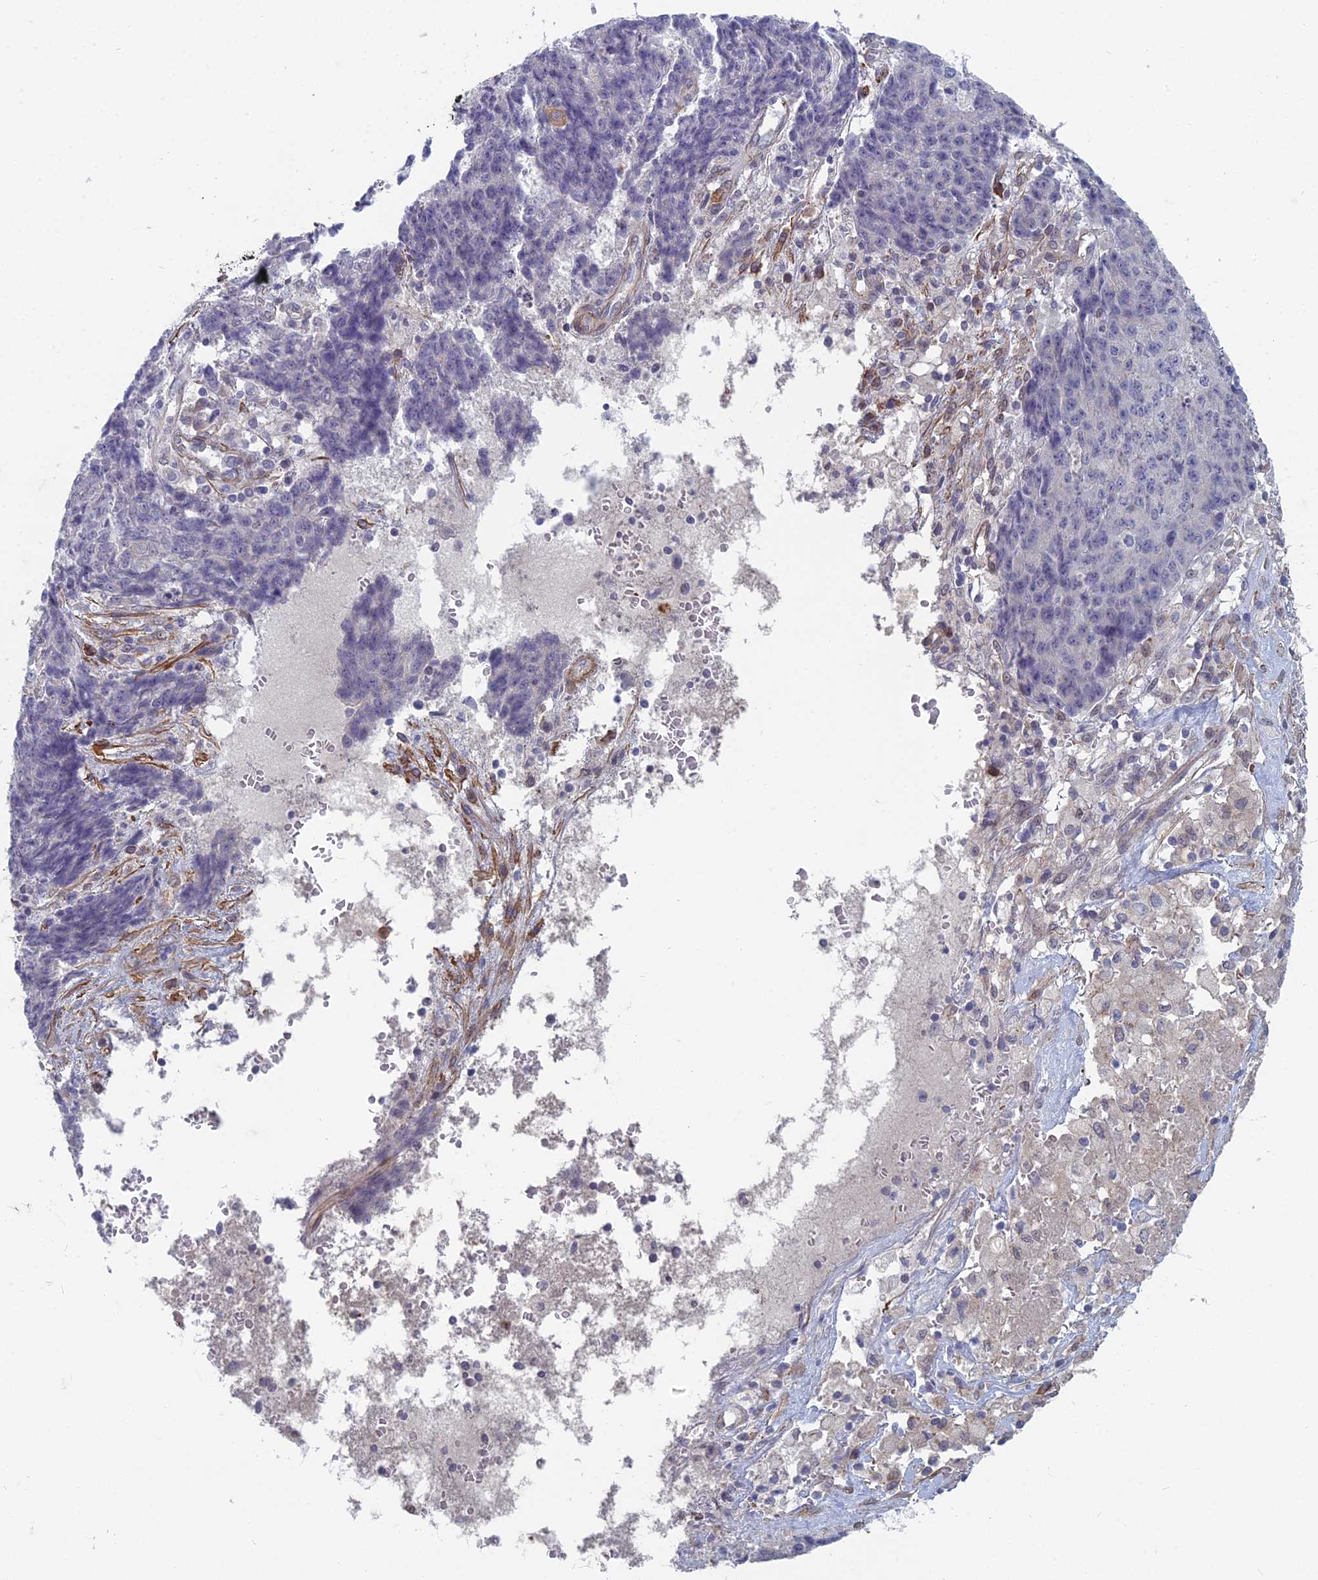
{"staining": {"intensity": "negative", "quantity": "none", "location": "none"}, "tissue": "ovarian cancer", "cell_type": "Tumor cells", "image_type": "cancer", "snomed": [{"axis": "morphology", "description": "Carcinoma, endometroid"}, {"axis": "topography", "description": "Ovary"}], "caption": "Micrograph shows no protein positivity in tumor cells of ovarian endometroid carcinoma tissue. Nuclei are stained in blue.", "gene": "ZNF626", "patient": {"sex": "female", "age": 42}}